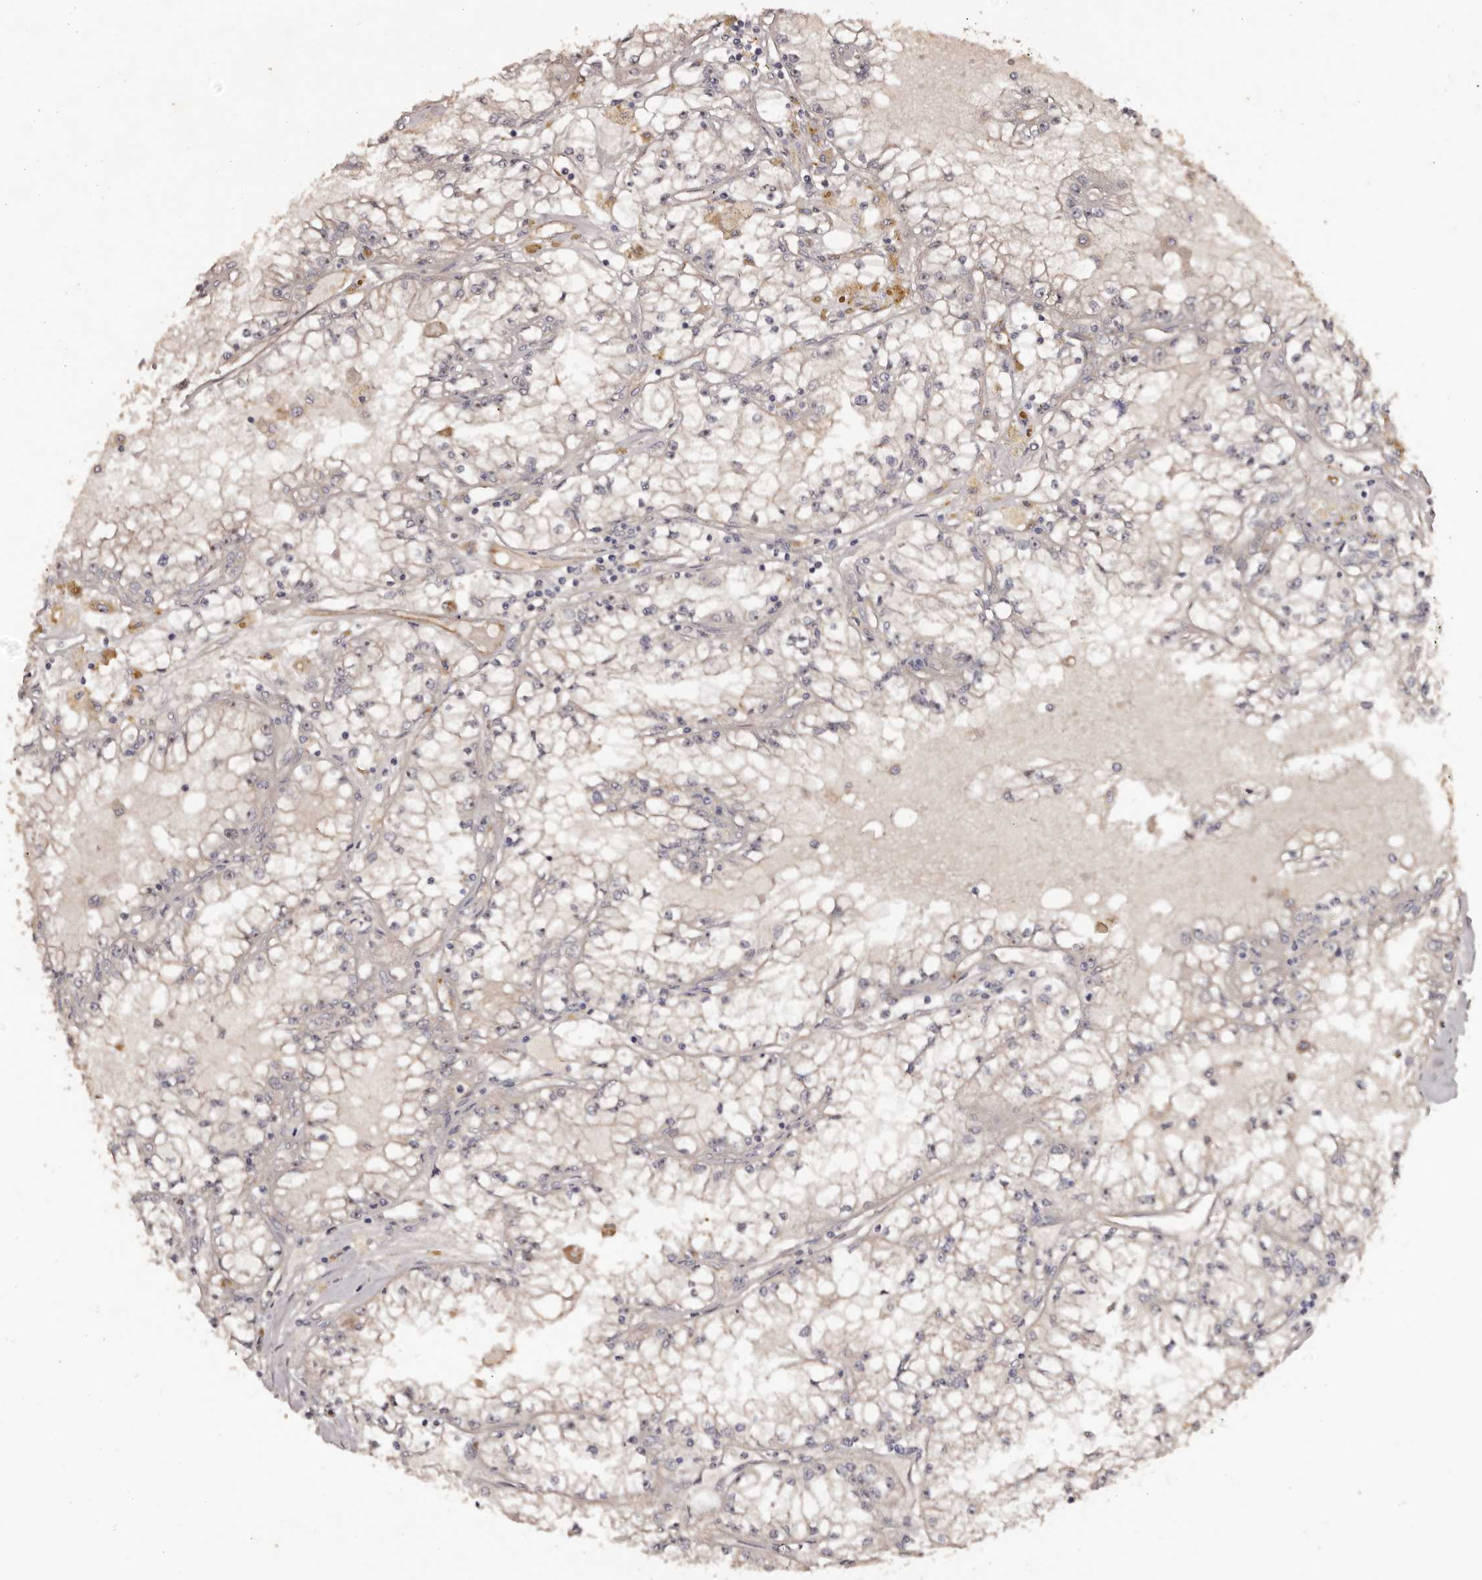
{"staining": {"intensity": "weak", "quantity": "25%-75%", "location": "cytoplasmic/membranous"}, "tissue": "renal cancer", "cell_type": "Tumor cells", "image_type": "cancer", "snomed": [{"axis": "morphology", "description": "Adenocarcinoma, NOS"}, {"axis": "topography", "description": "Kidney"}], "caption": "IHC of renal cancer (adenocarcinoma) displays low levels of weak cytoplasmic/membranous expression in about 25%-75% of tumor cells.", "gene": "LTV1", "patient": {"sex": "male", "age": 56}}